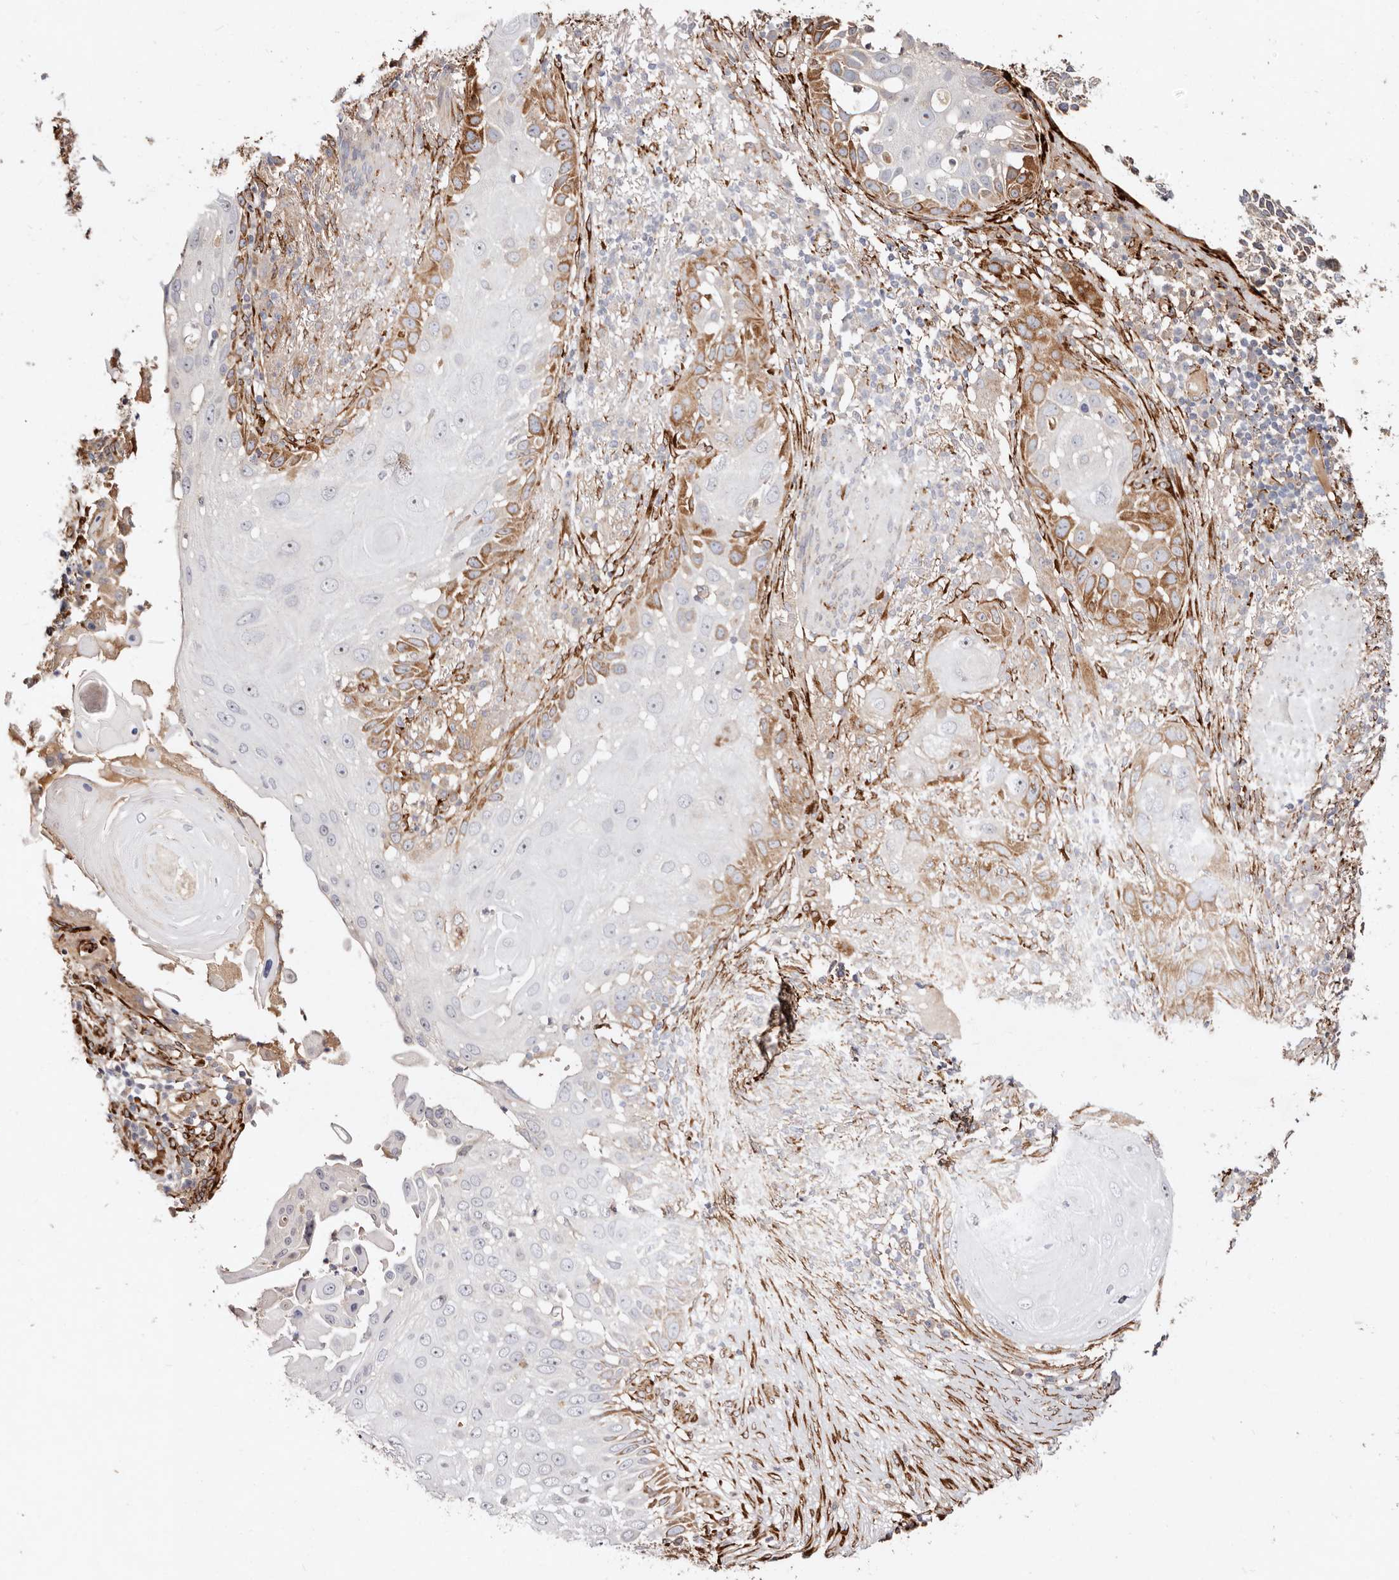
{"staining": {"intensity": "moderate", "quantity": "25%-75%", "location": "cytoplasmic/membranous"}, "tissue": "skin cancer", "cell_type": "Tumor cells", "image_type": "cancer", "snomed": [{"axis": "morphology", "description": "Squamous cell carcinoma, NOS"}, {"axis": "topography", "description": "Skin"}], "caption": "Tumor cells demonstrate medium levels of moderate cytoplasmic/membranous expression in approximately 25%-75% of cells in skin cancer (squamous cell carcinoma). (IHC, brightfield microscopy, high magnification).", "gene": "SERPINH1", "patient": {"sex": "female", "age": 44}}